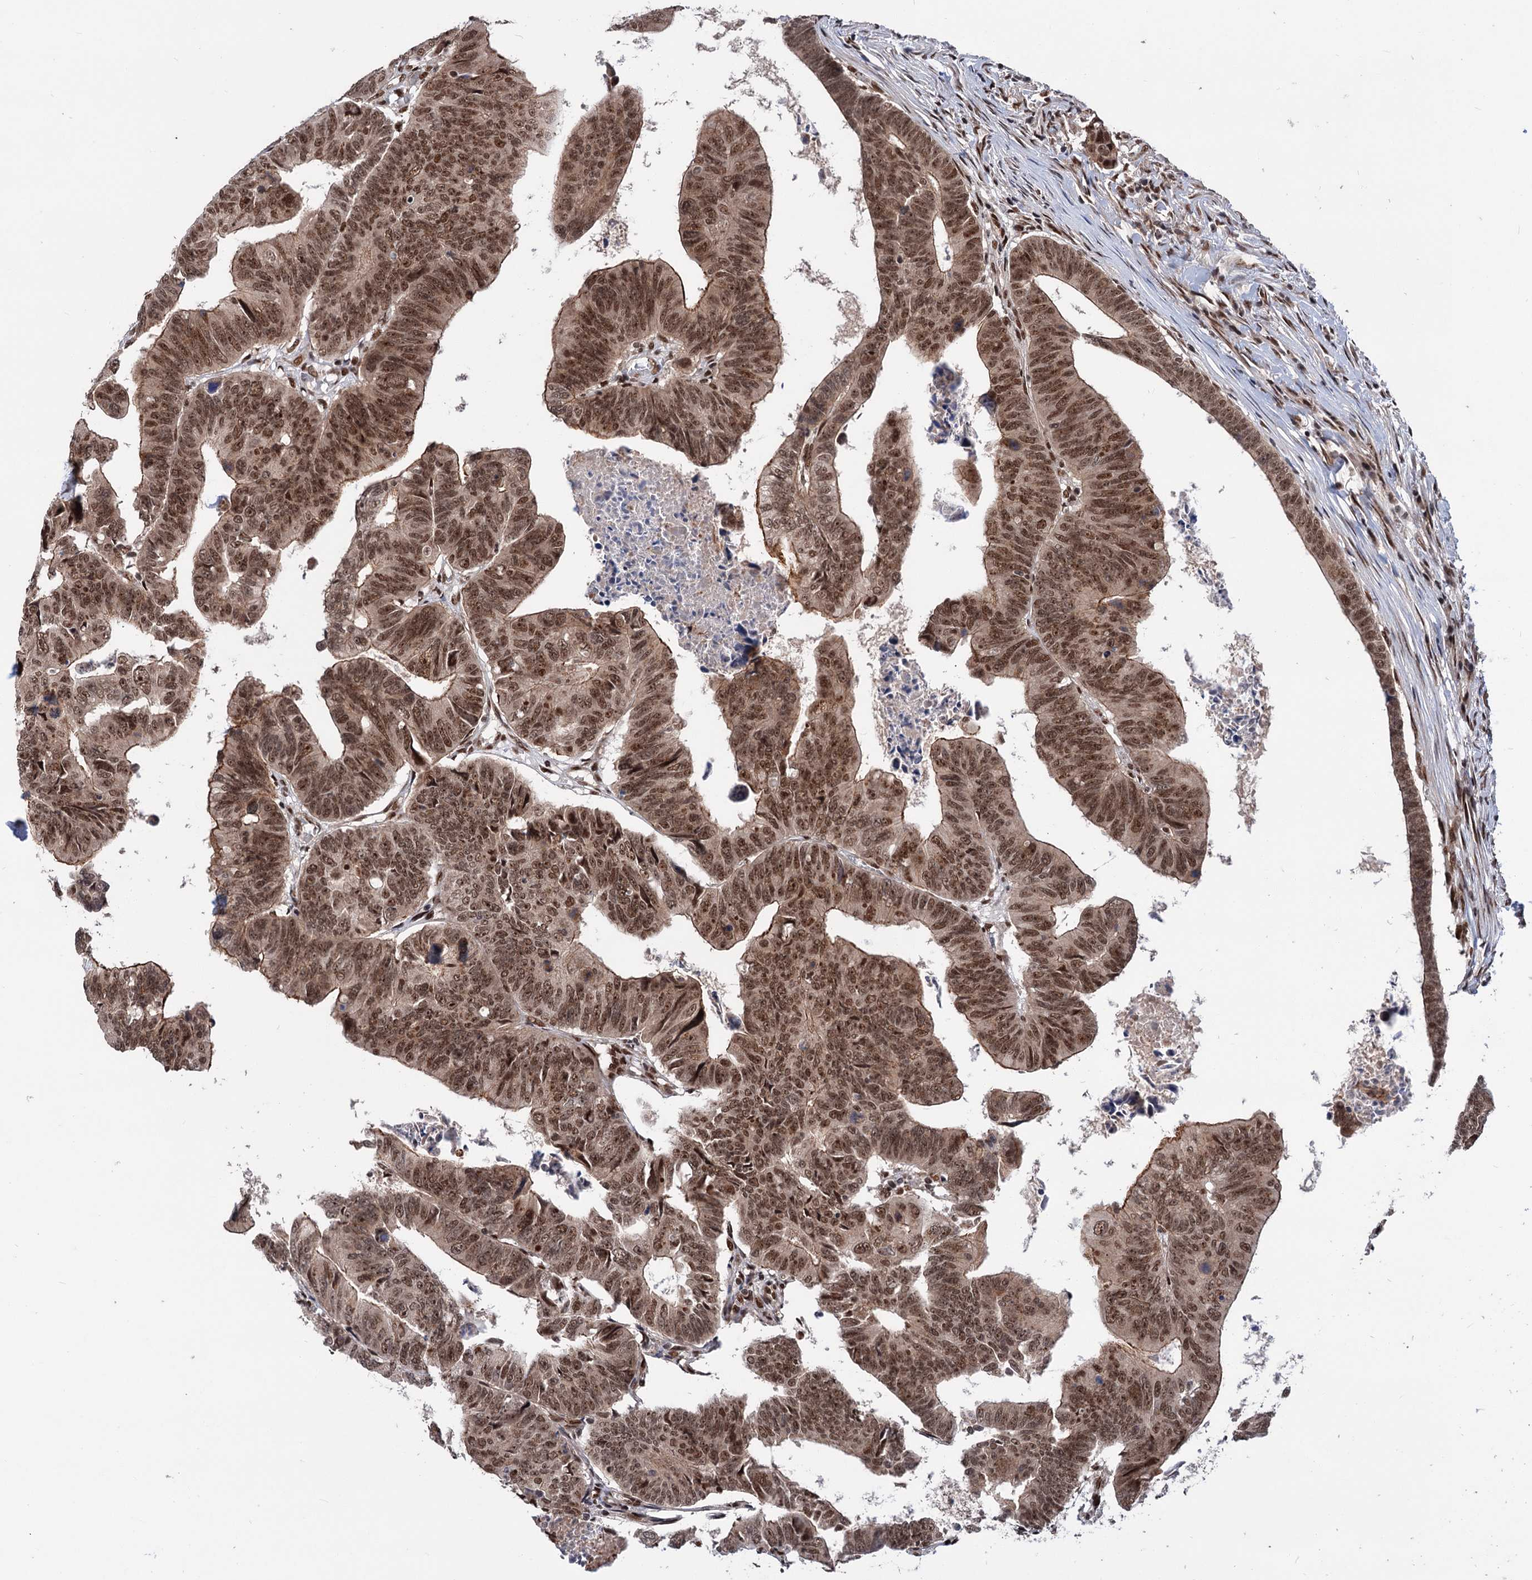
{"staining": {"intensity": "moderate", "quantity": ">75%", "location": "cytoplasmic/membranous,nuclear"}, "tissue": "colorectal cancer", "cell_type": "Tumor cells", "image_type": "cancer", "snomed": [{"axis": "morphology", "description": "Adenocarcinoma, NOS"}, {"axis": "topography", "description": "Rectum"}], "caption": "Protein staining by immunohistochemistry (IHC) demonstrates moderate cytoplasmic/membranous and nuclear positivity in about >75% of tumor cells in adenocarcinoma (colorectal).", "gene": "MAML1", "patient": {"sex": "female", "age": 65}}